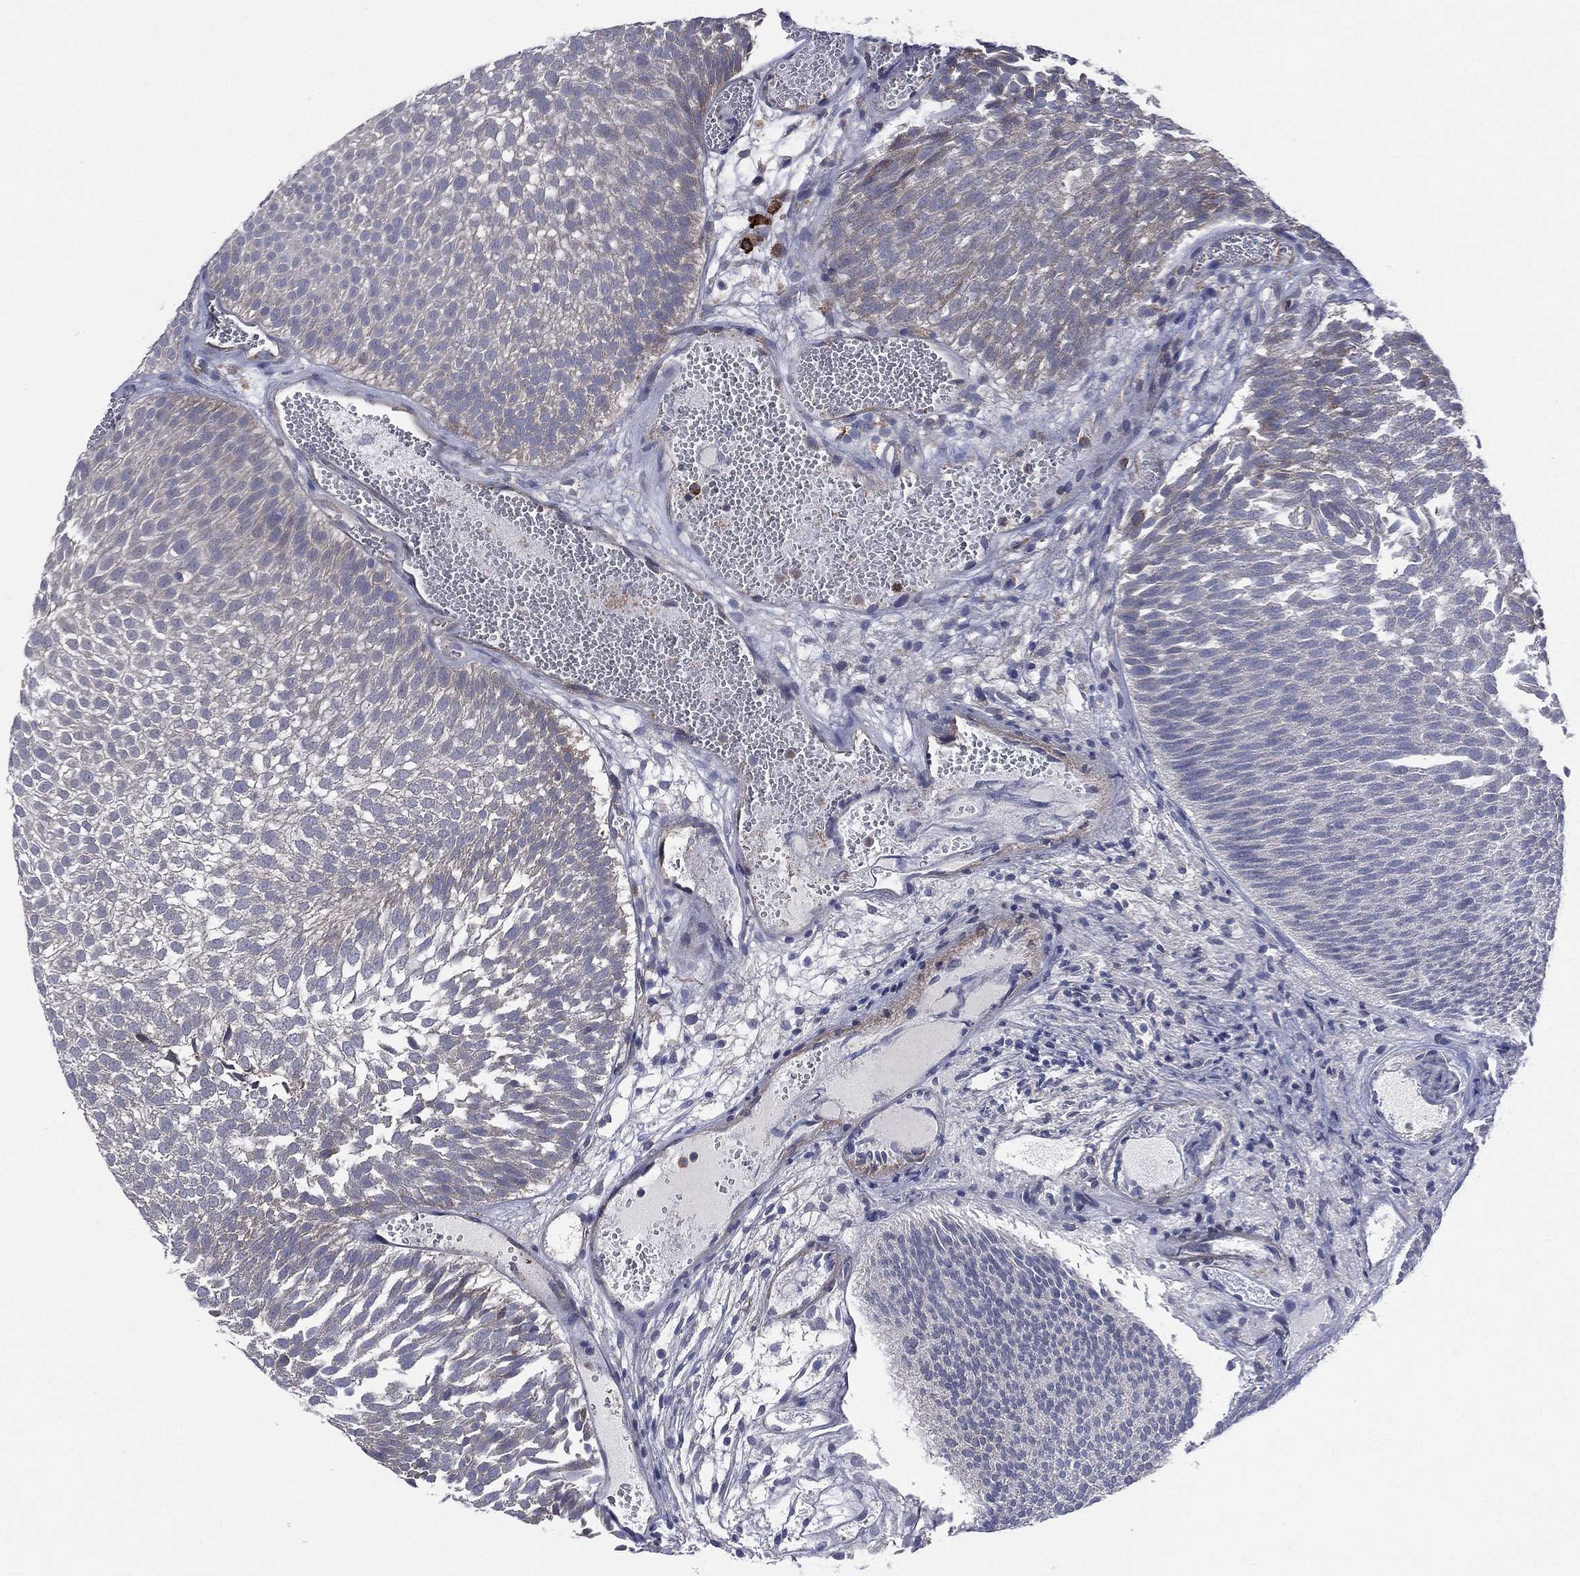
{"staining": {"intensity": "weak", "quantity": "<25%", "location": "cytoplasmic/membranous"}, "tissue": "urothelial cancer", "cell_type": "Tumor cells", "image_type": "cancer", "snomed": [{"axis": "morphology", "description": "Urothelial carcinoma, Low grade"}, {"axis": "topography", "description": "Urinary bladder"}], "caption": "There is no significant positivity in tumor cells of urothelial carcinoma (low-grade).", "gene": "CCDC159", "patient": {"sex": "male", "age": 52}}